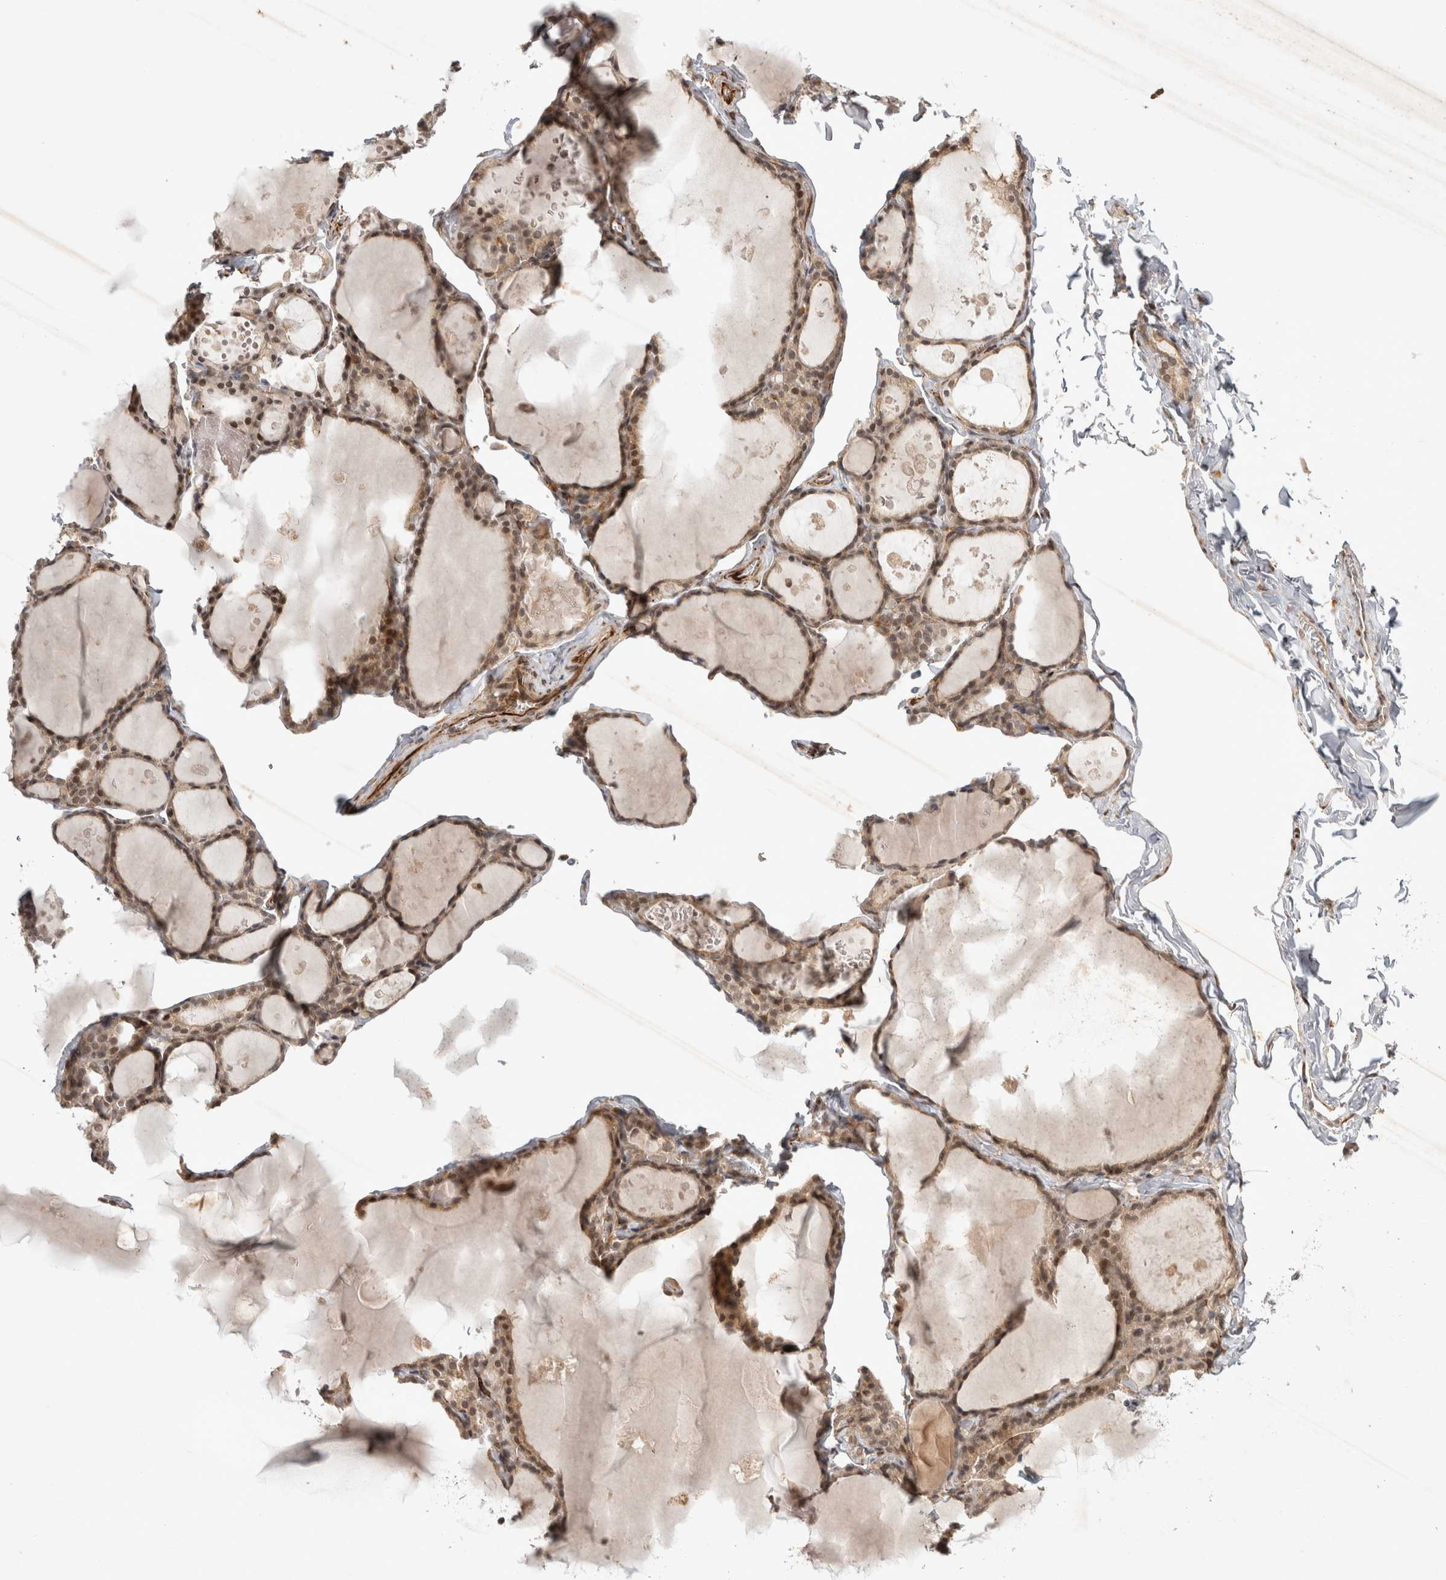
{"staining": {"intensity": "moderate", "quantity": ">75%", "location": "cytoplasmic/membranous,nuclear"}, "tissue": "thyroid gland", "cell_type": "Glandular cells", "image_type": "normal", "snomed": [{"axis": "morphology", "description": "Normal tissue, NOS"}, {"axis": "topography", "description": "Thyroid gland"}], "caption": "This image reveals IHC staining of unremarkable thyroid gland, with medium moderate cytoplasmic/membranous,nuclear positivity in about >75% of glandular cells.", "gene": "ZNF318", "patient": {"sex": "male", "age": 56}}